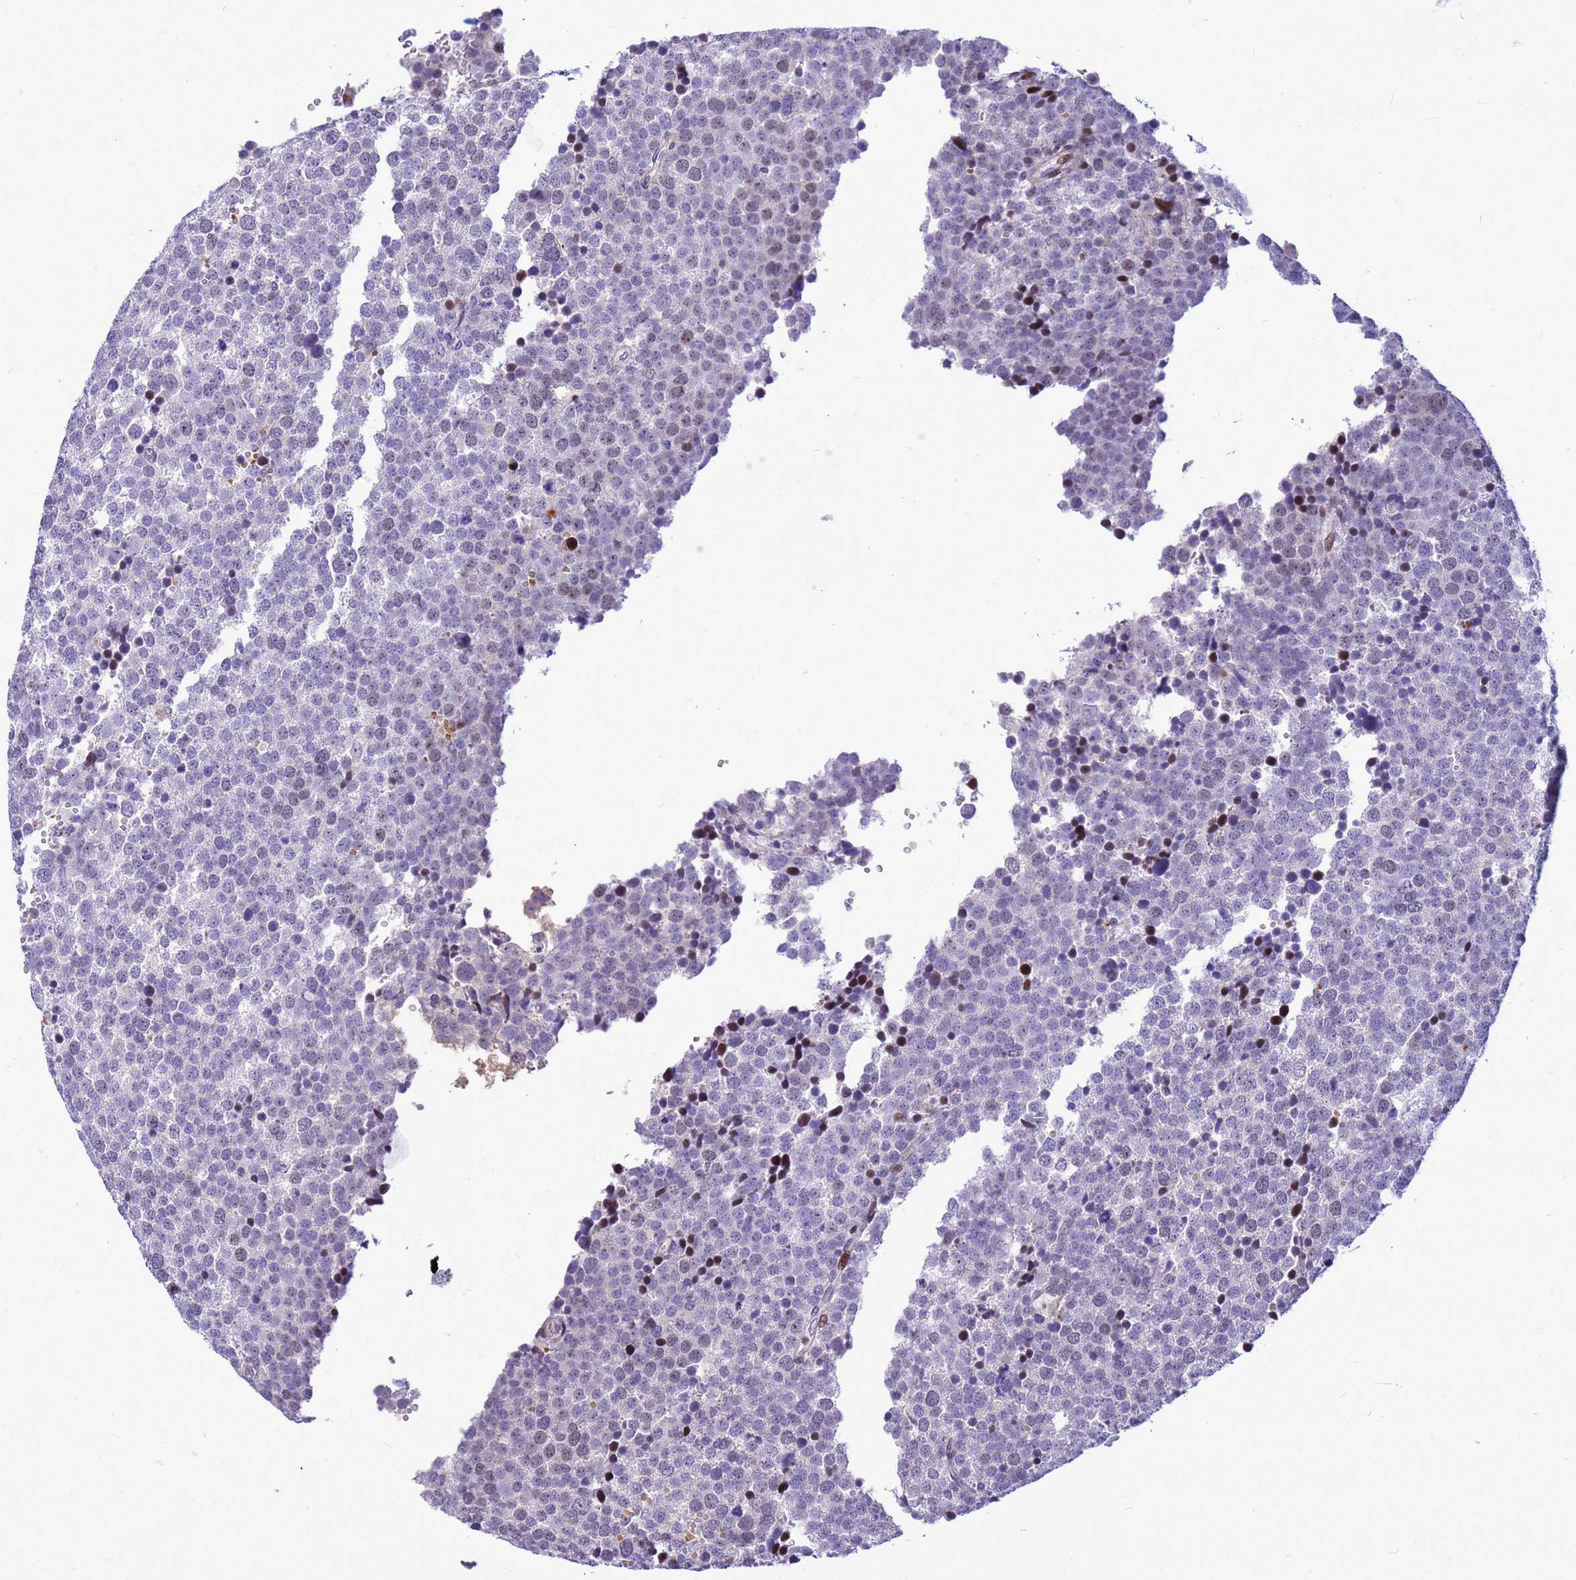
{"staining": {"intensity": "weak", "quantity": "<25%", "location": "nuclear"}, "tissue": "testis cancer", "cell_type": "Tumor cells", "image_type": "cancer", "snomed": [{"axis": "morphology", "description": "Seminoma, NOS"}, {"axis": "topography", "description": "Testis"}], "caption": "Immunohistochemical staining of human testis seminoma reveals no significant staining in tumor cells.", "gene": "ADAMTS7", "patient": {"sex": "male", "age": 71}}